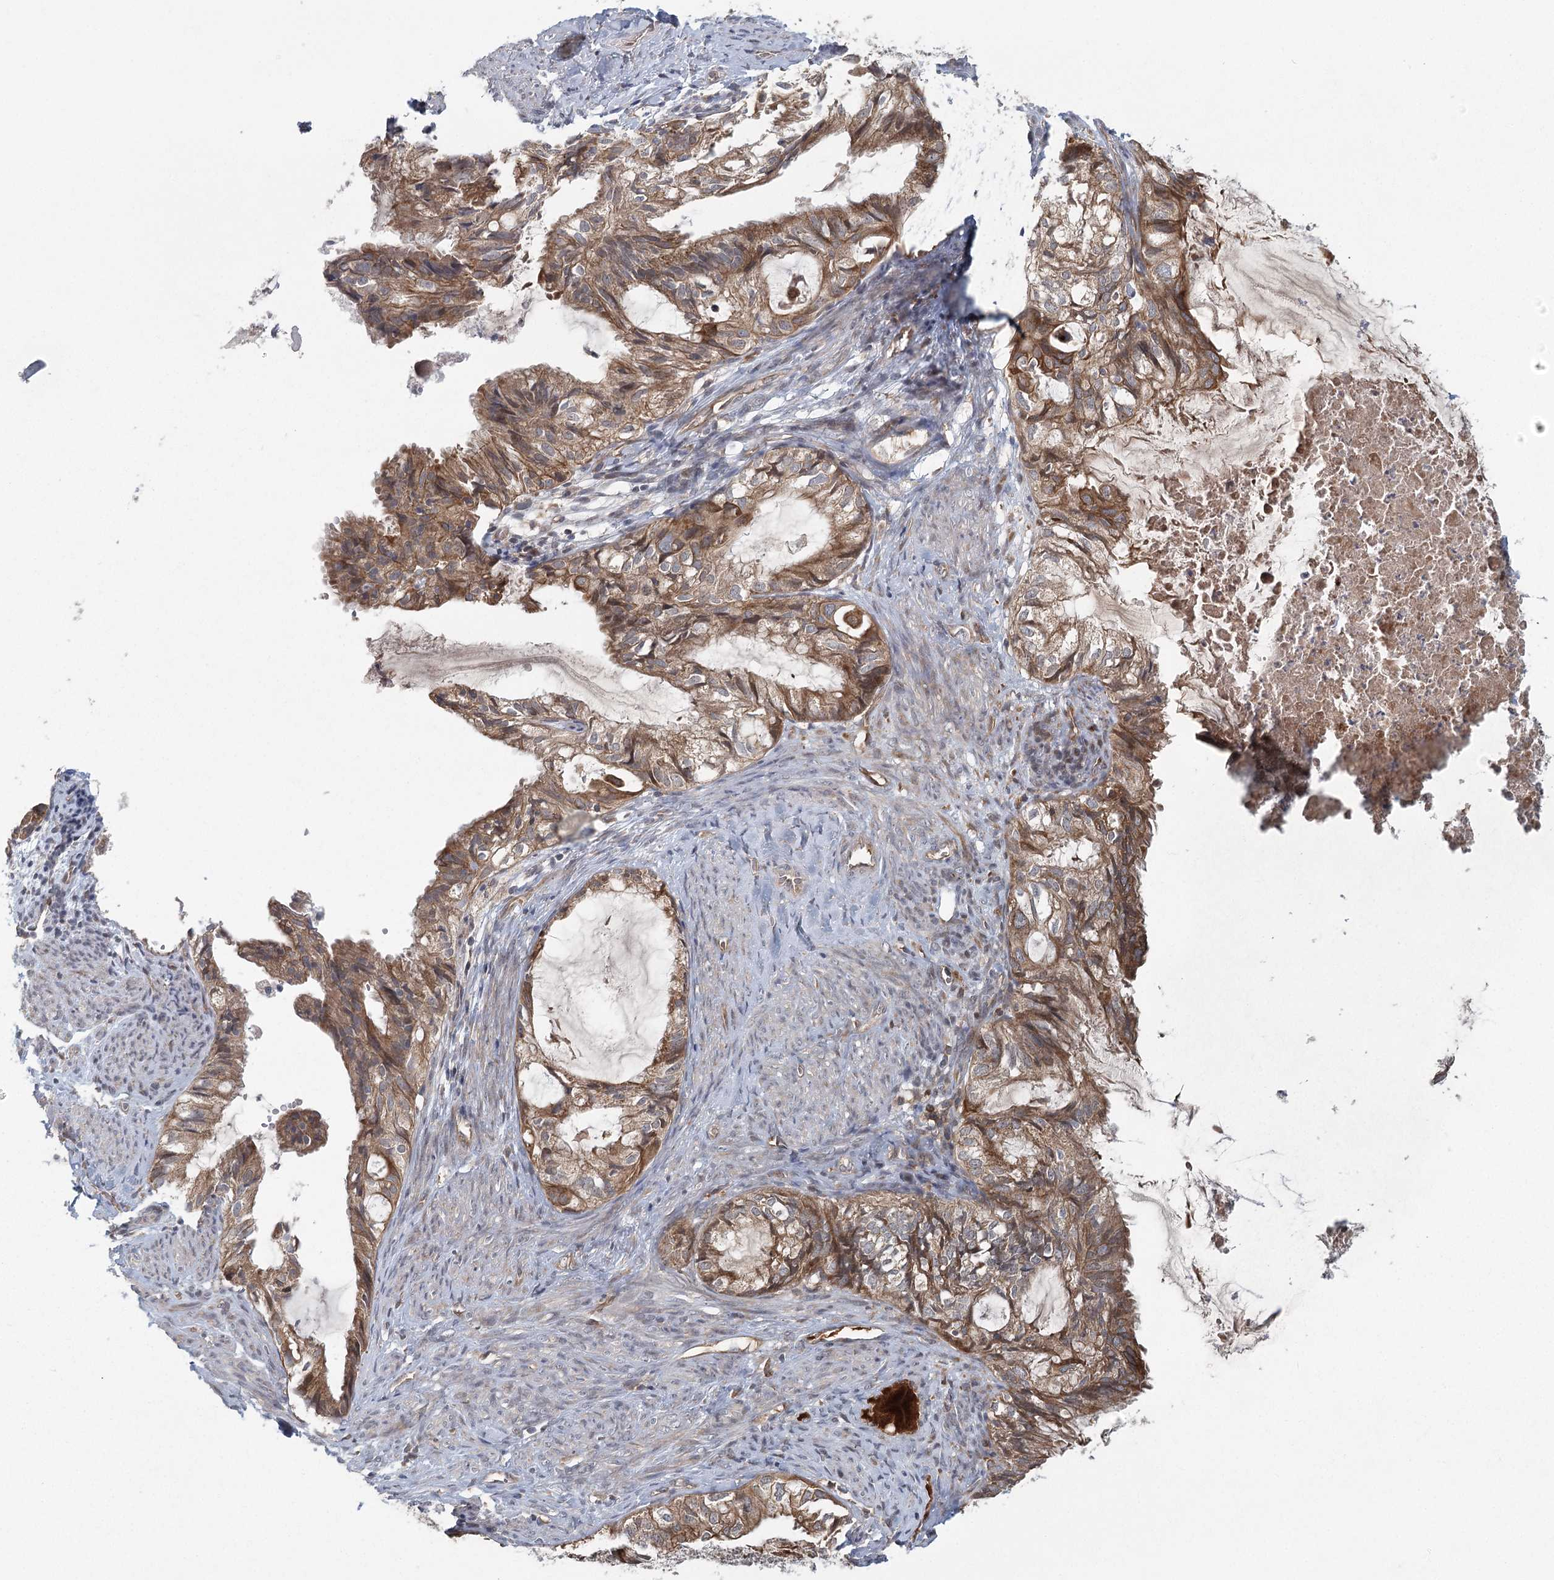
{"staining": {"intensity": "moderate", "quantity": ">75%", "location": "cytoplasmic/membranous"}, "tissue": "cervical cancer", "cell_type": "Tumor cells", "image_type": "cancer", "snomed": [{"axis": "morphology", "description": "Normal tissue, NOS"}, {"axis": "morphology", "description": "Adenocarcinoma, NOS"}, {"axis": "topography", "description": "Cervix"}, {"axis": "topography", "description": "Endometrium"}], "caption": "Immunohistochemistry of cervical cancer (adenocarcinoma) demonstrates medium levels of moderate cytoplasmic/membranous positivity in about >75% of tumor cells. The protein is shown in brown color, while the nuclei are stained blue.", "gene": "LRRC14B", "patient": {"sex": "female", "age": 86}}